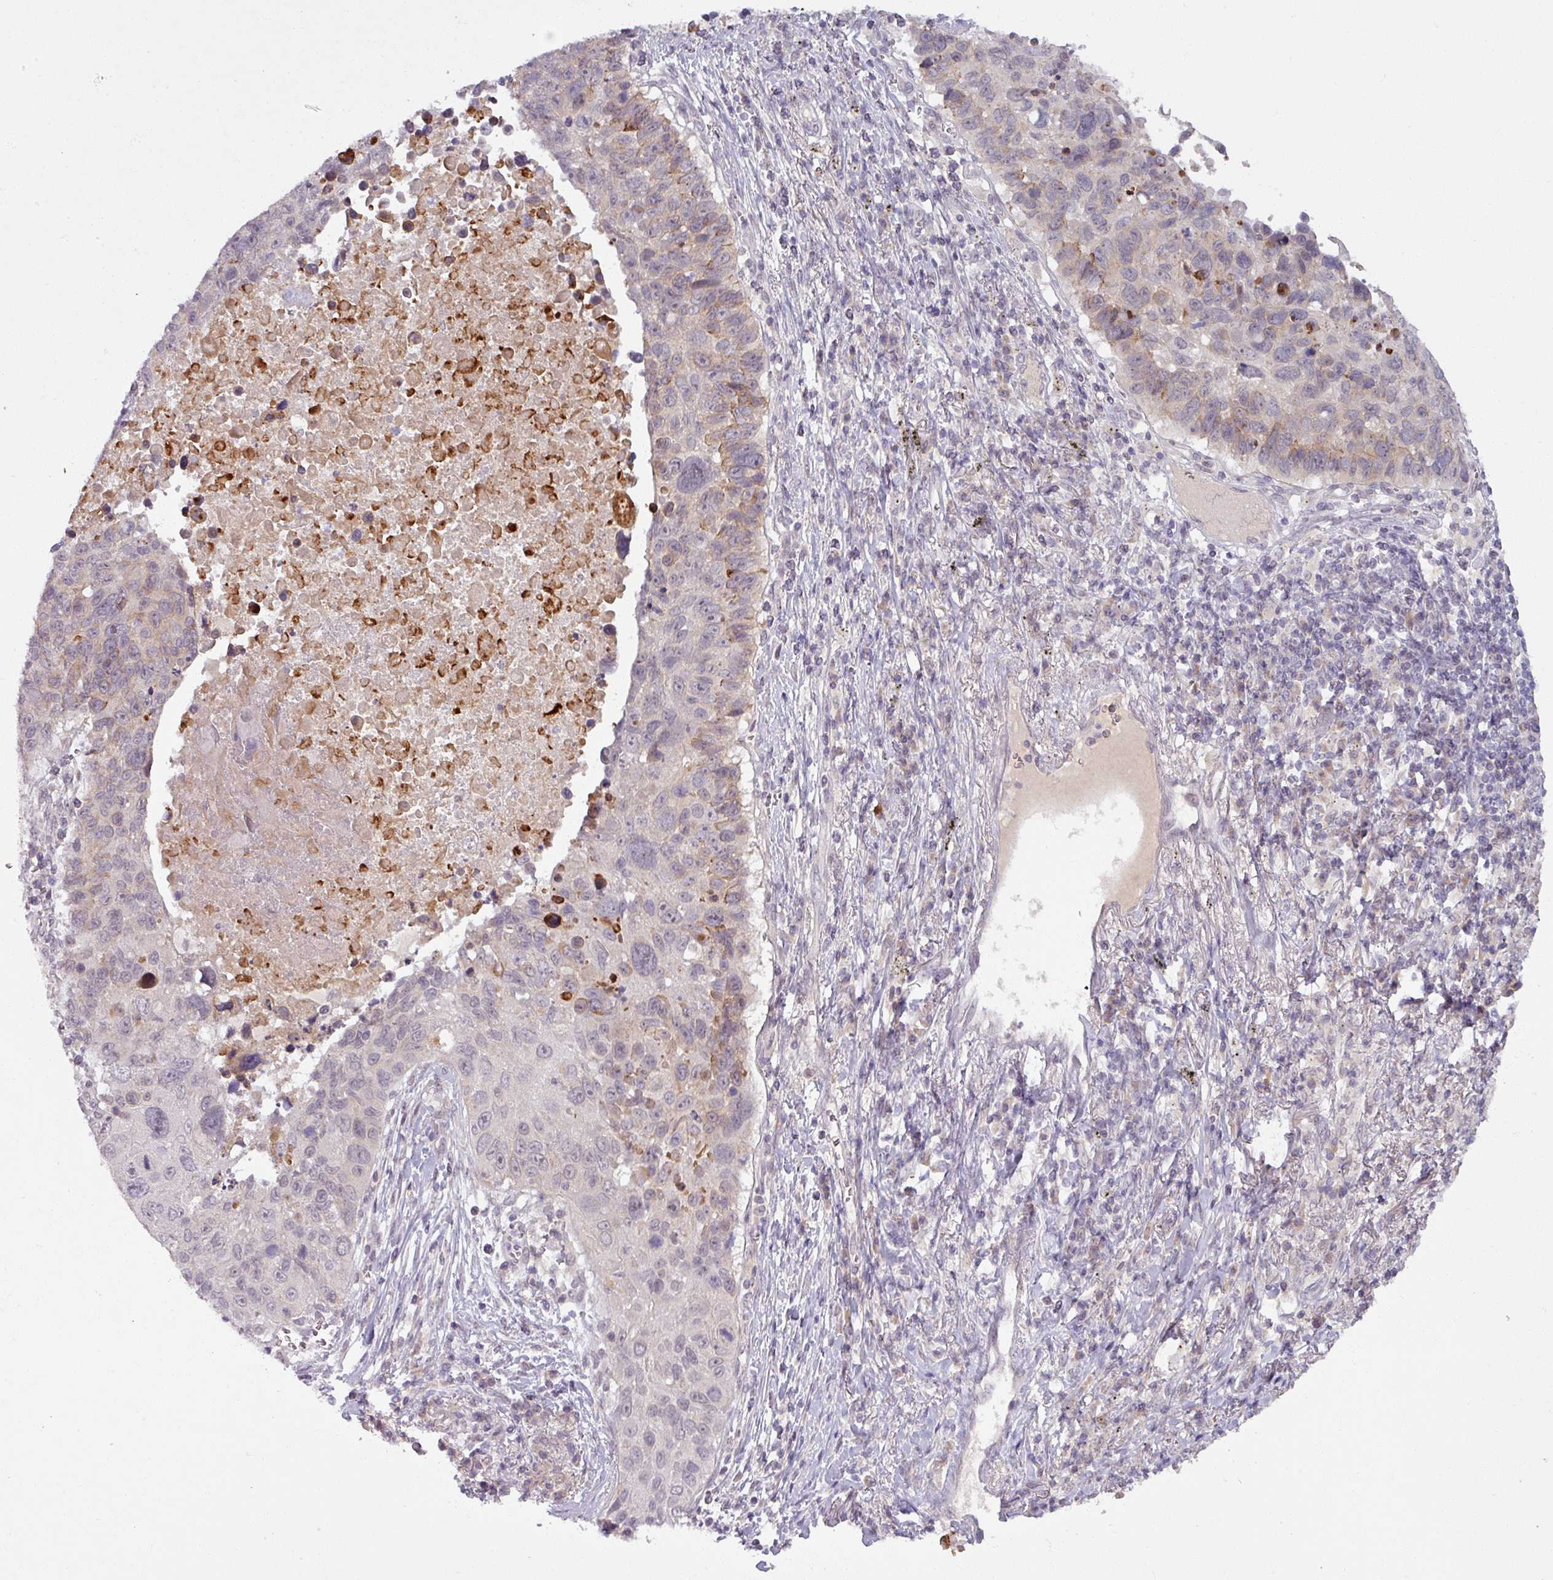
{"staining": {"intensity": "weak", "quantity": "<25%", "location": "nuclear"}, "tissue": "lung cancer", "cell_type": "Tumor cells", "image_type": "cancer", "snomed": [{"axis": "morphology", "description": "Squamous cell carcinoma, NOS"}, {"axis": "topography", "description": "Lung"}], "caption": "Immunohistochemistry (IHC) of lung squamous cell carcinoma exhibits no expression in tumor cells.", "gene": "OGFOD3", "patient": {"sex": "male", "age": 66}}